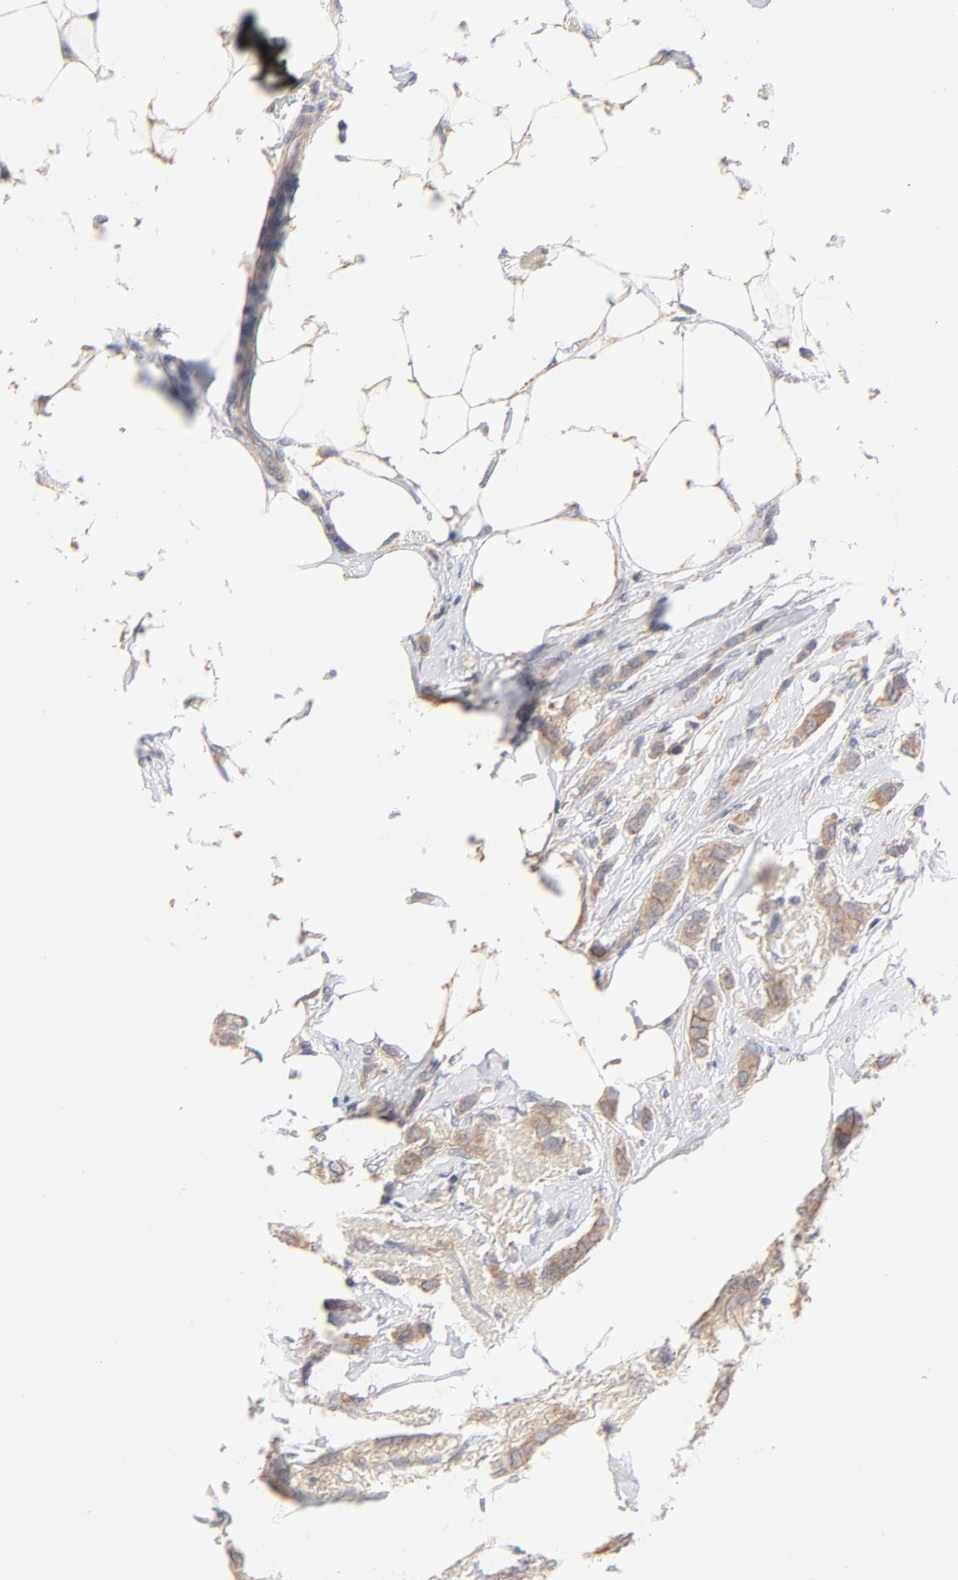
{"staining": {"intensity": "weak", "quantity": ">75%", "location": "cytoplasmic/membranous"}, "tissue": "breast cancer", "cell_type": "Tumor cells", "image_type": "cancer", "snomed": [{"axis": "morphology", "description": "Lobular carcinoma"}, {"axis": "topography", "description": "Breast"}], "caption": "Weak cytoplasmic/membranous expression is identified in approximately >75% of tumor cells in lobular carcinoma (breast).", "gene": "MTERF2", "patient": {"sex": "female", "age": 55}}